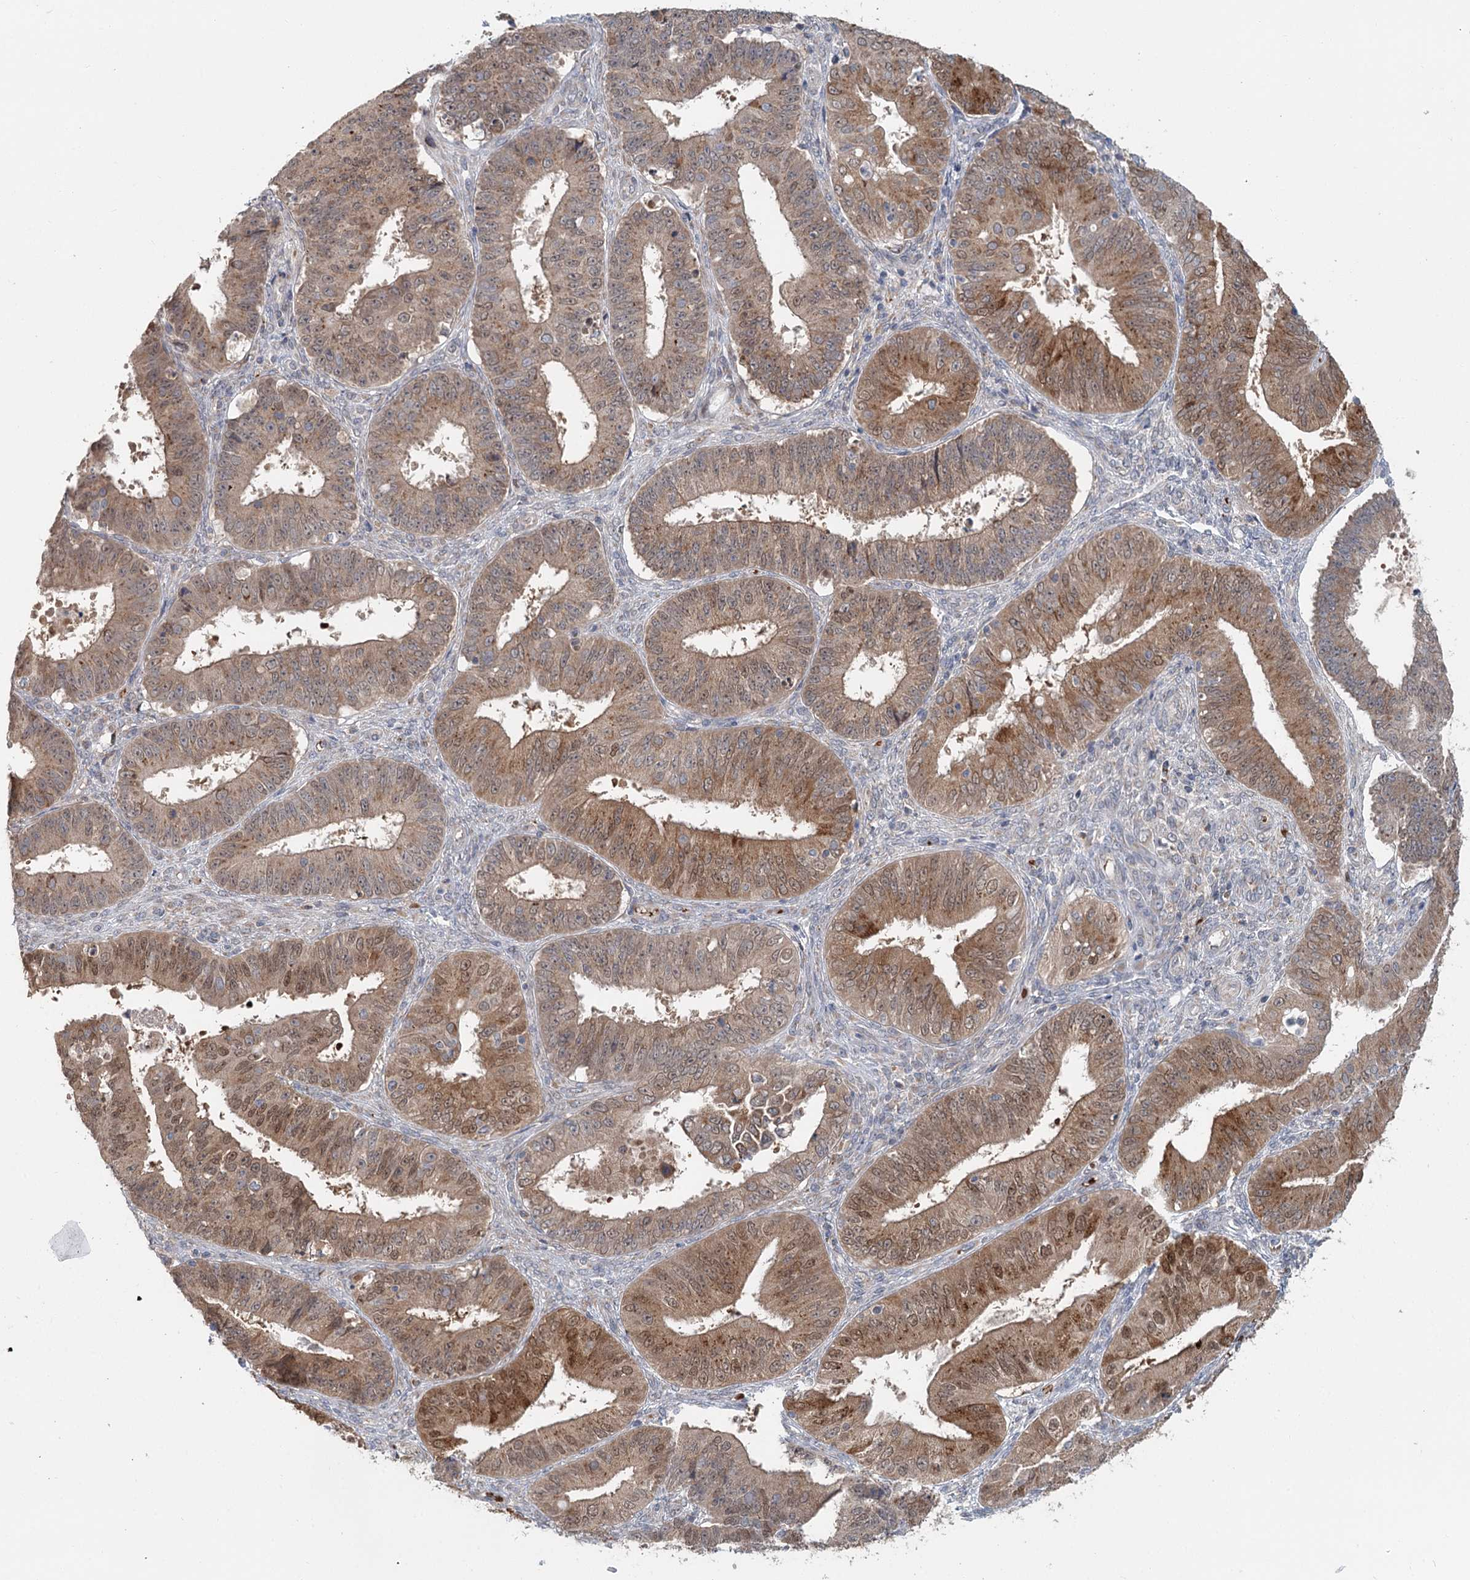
{"staining": {"intensity": "strong", "quantity": ">75%", "location": "cytoplasmic/membranous,nuclear"}, "tissue": "ovarian cancer", "cell_type": "Tumor cells", "image_type": "cancer", "snomed": [{"axis": "morphology", "description": "Carcinoma, endometroid"}, {"axis": "topography", "description": "Appendix"}, {"axis": "topography", "description": "Ovary"}], "caption": "Protein staining shows strong cytoplasmic/membranous and nuclear expression in approximately >75% of tumor cells in ovarian cancer. The staining was performed using DAB to visualize the protein expression in brown, while the nuclei were stained in blue with hematoxylin (Magnification: 20x).", "gene": "ADK", "patient": {"sex": "female", "age": 42}}